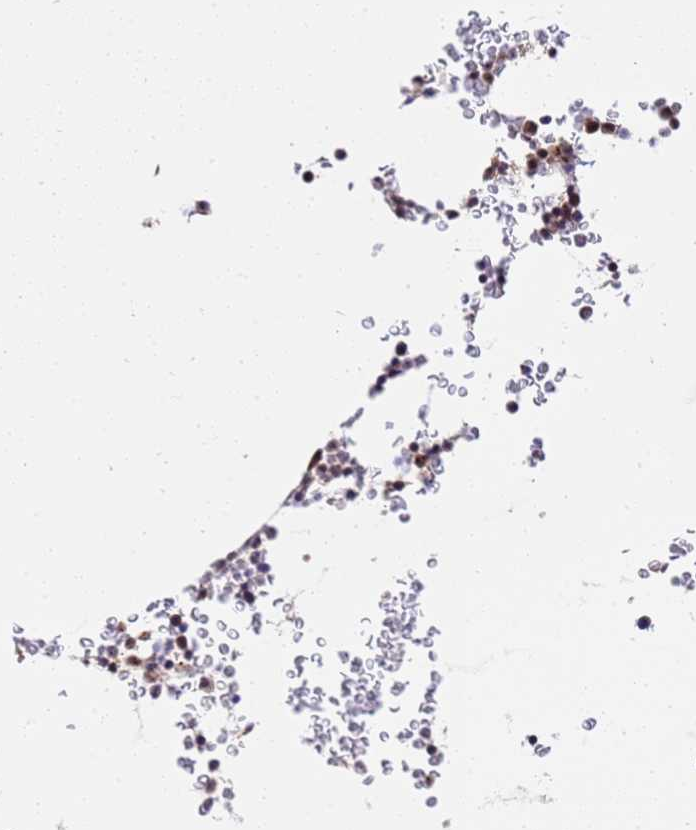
{"staining": {"intensity": "moderate", "quantity": "<25%", "location": "cytoplasmic/membranous,nuclear"}, "tissue": "bone marrow", "cell_type": "Hematopoietic cells", "image_type": "normal", "snomed": [{"axis": "morphology", "description": "Normal tissue, NOS"}, {"axis": "topography", "description": "Bone marrow"}], "caption": "Immunohistochemistry (IHC) photomicrograph of unremarkable human bone marrow stained for a protein (brown), which shows low levels of moderate cytoplasmic/membranous,nuclear expression in approximately <25% of hematopoietic cells.", "gene": "SLX4IP", "patient": {"sex": "male", "age": 58}}